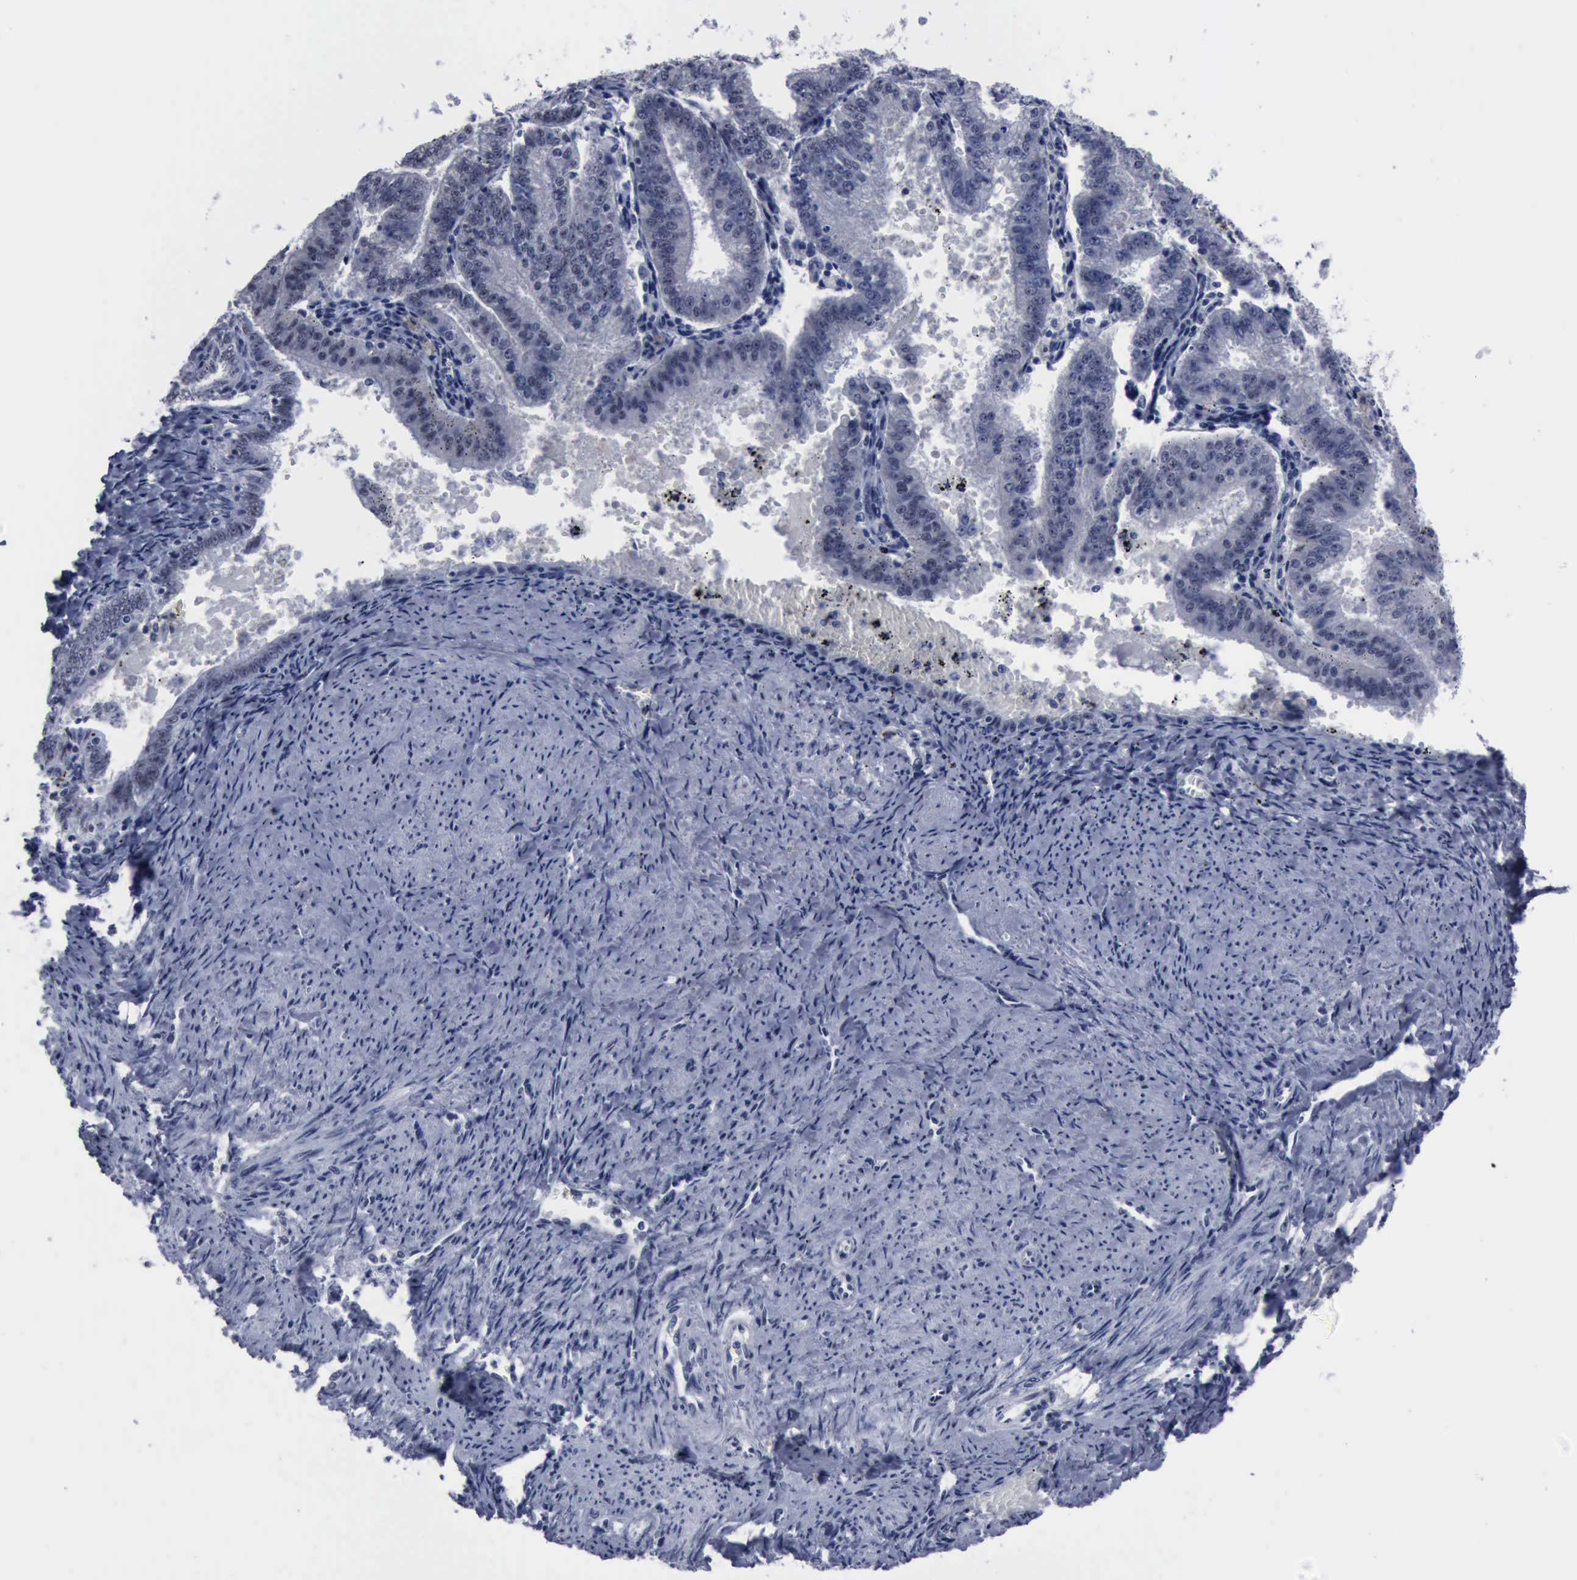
{"staining": {"intensity": "negative", "quantity": "none", "location": "none"}, "tissue": "endometrial cancer", "cell_type": "Tumor cells", "image_type": "cancer", "snomed": [{"axis": "morphology", "description": "Adenocarcinoma, NOS"}, {"axis": "topography", "description": "Endometrium"}], "caption": "Immunohistochemical staining of adenocarcinoma (endometrial) reveals no significant positivity in tumor cells.", "gene": "BRD1", "patient": {"sex": "female", "age": 66}}